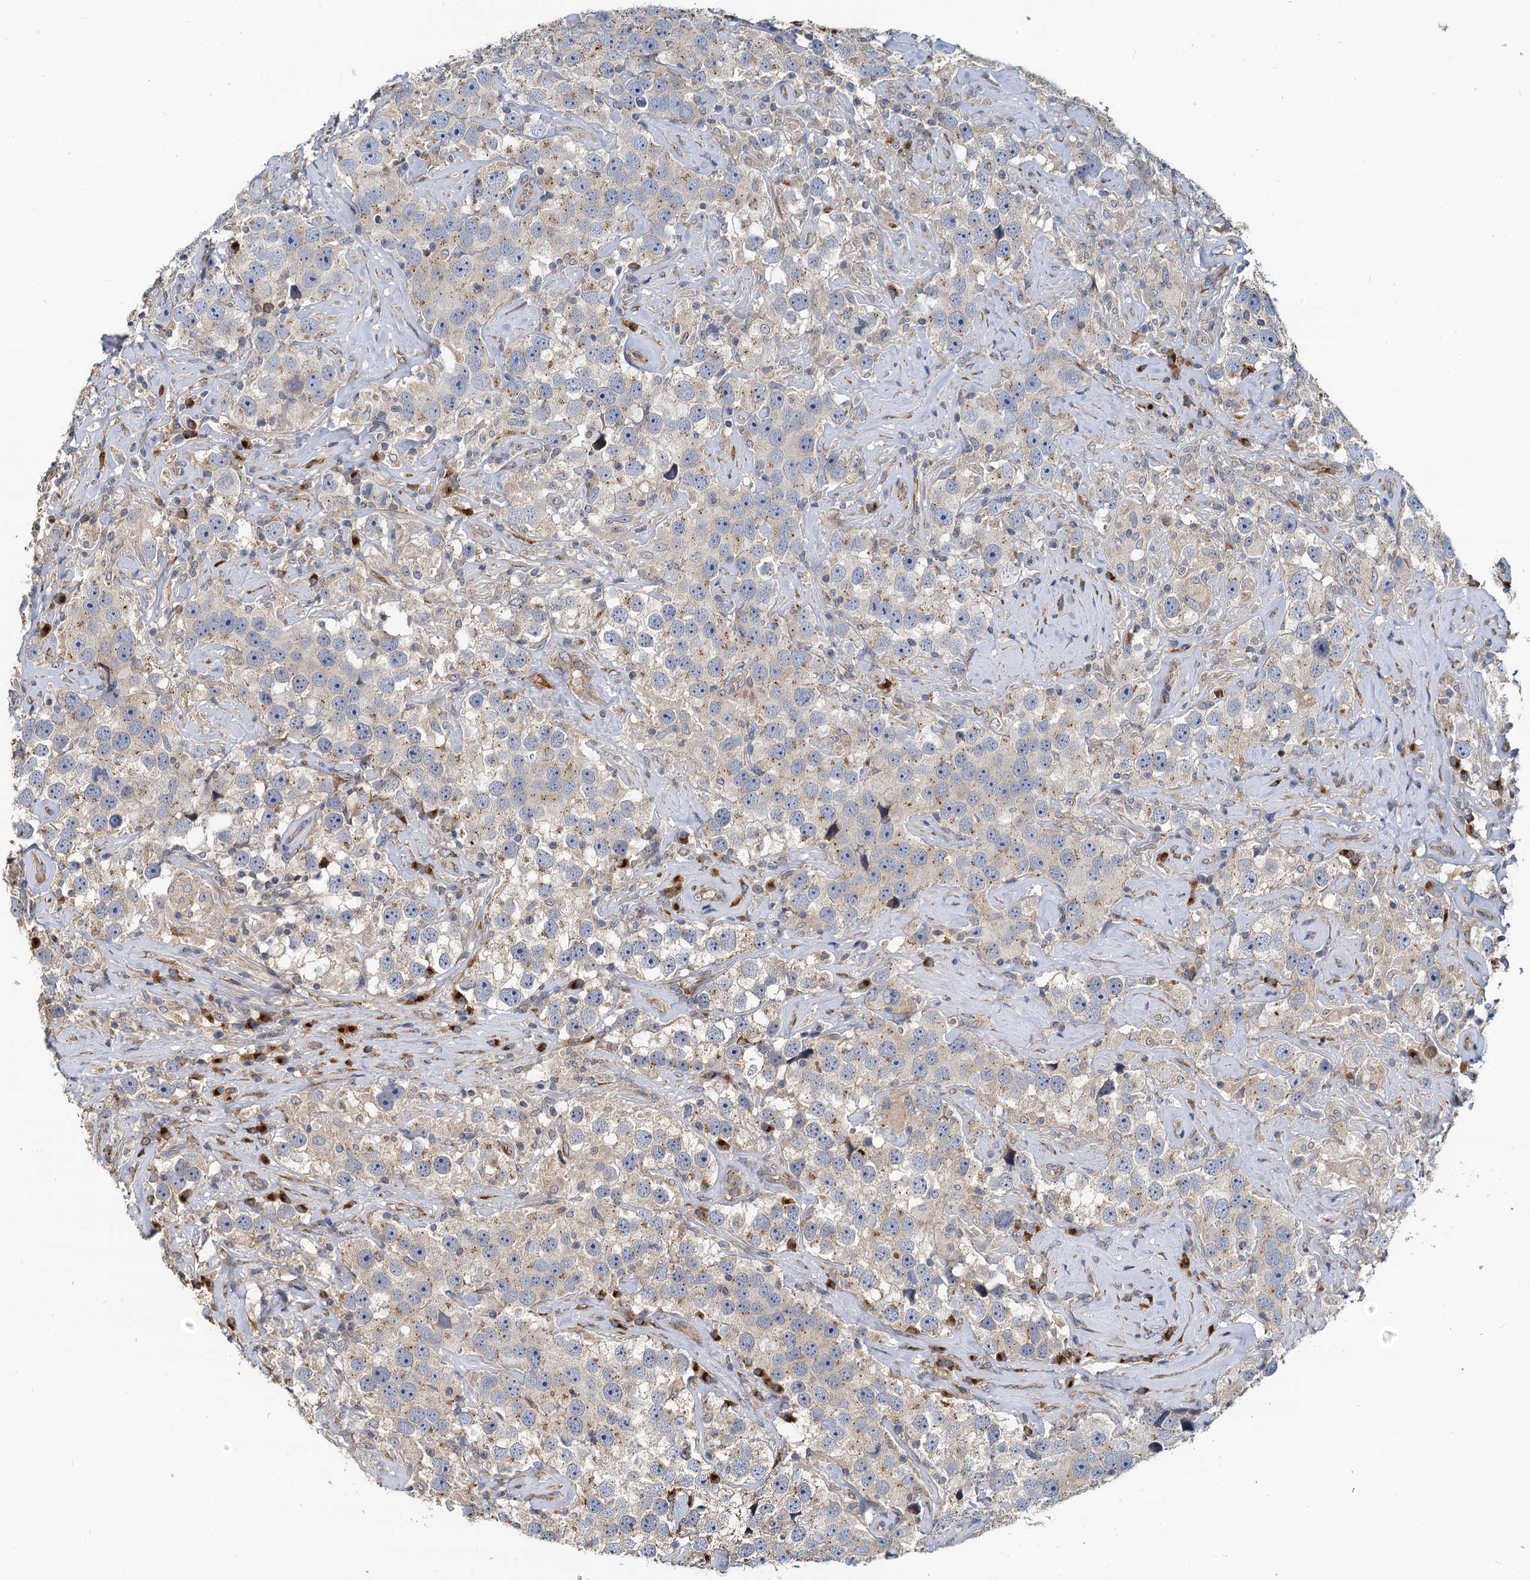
{"staining": {"intensity": "weak", "quantity": "<25%", "location": "cytoplasmic/membranous"}, "tissue": "testis cancer", "cell_type": "Tumor cells", "image_type": "cancer", "snomed": [{"axis": "morphology", "description": "Seminoma, NOS"}, {"axis": "topography", "description": "Testis"}], "caption": "IHC histopathology image of human testis cancer stained for a protein (brown), which exhibits no positivity in tumor cells.", "gene": "NKAPD1", "patient": {"sex": "male", "age": 49}}